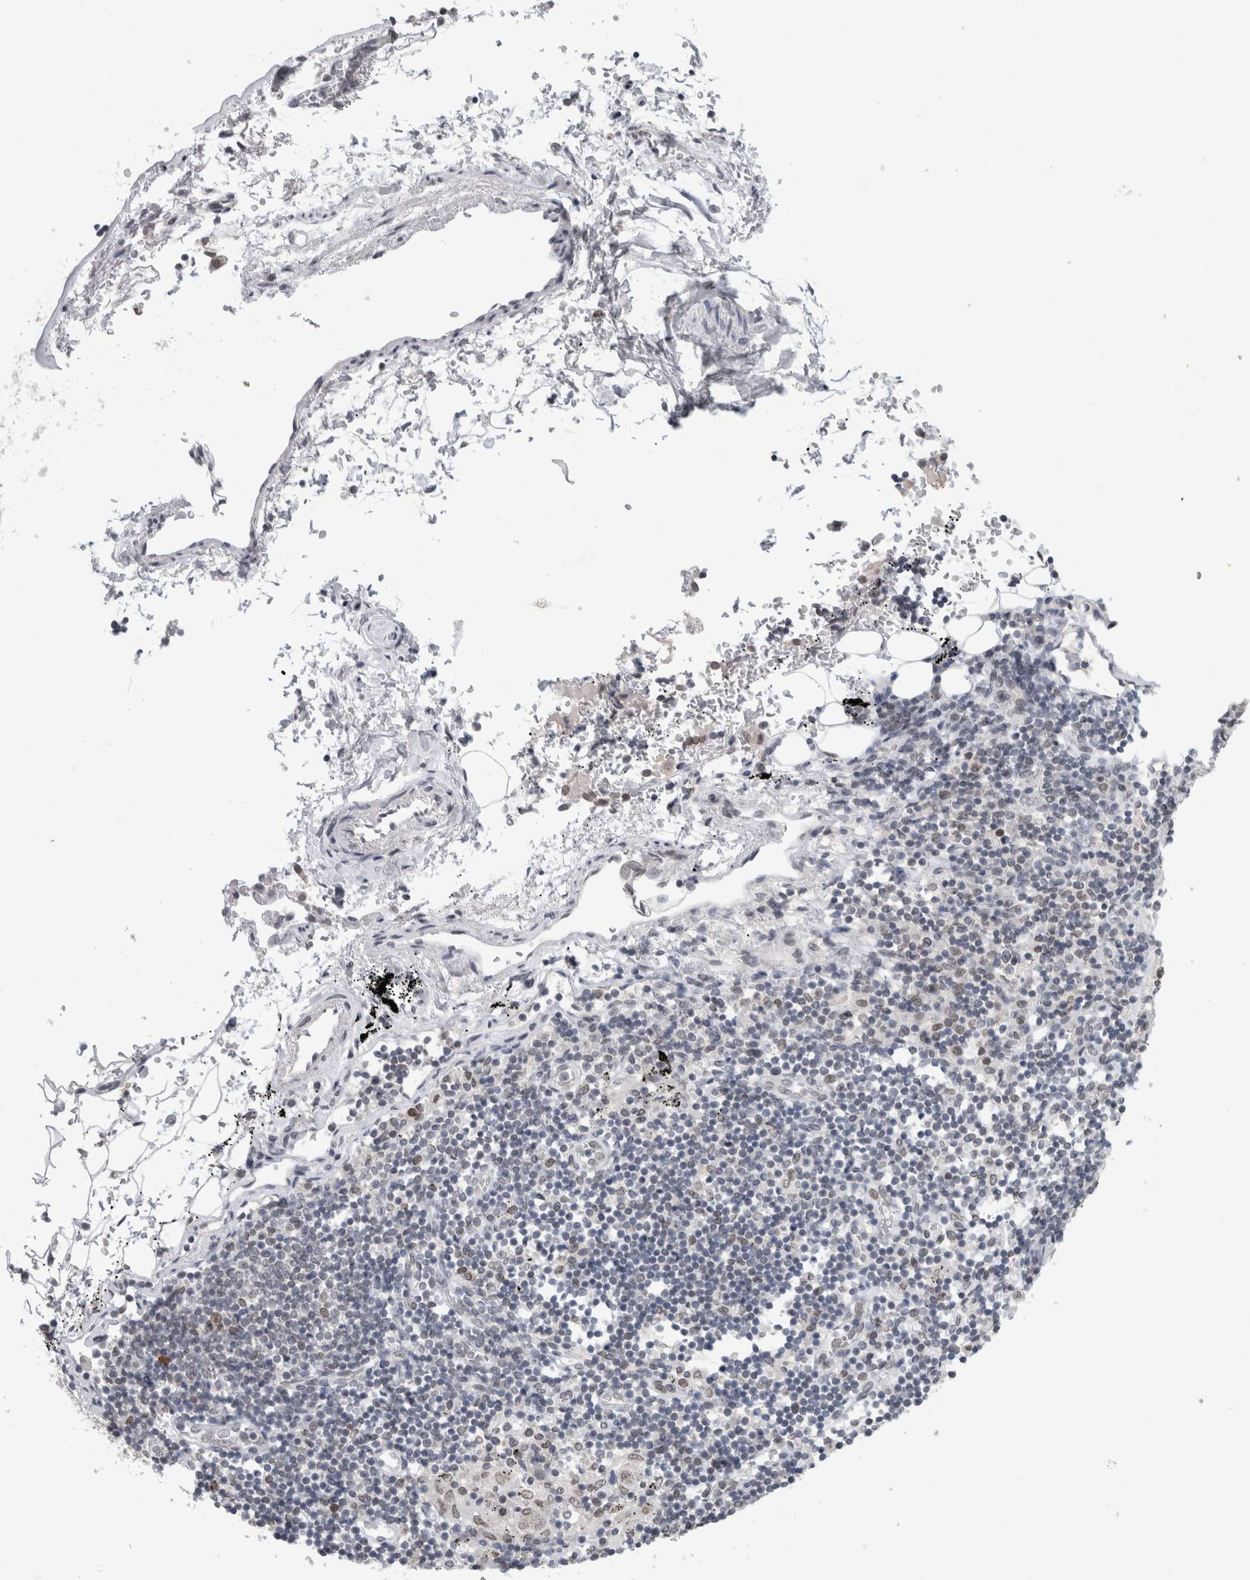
{"staining": {"intensity": "negative", "quantity": "none", "location": "none"}, "tissue": "soft tissue", "cell_type": "Fibroblasts", "image_type": "normal", "snomed": [{"axis": "morphology", "description": "Normal tissue, NOS"}, {"axis": "topography", "description": "Cartilage tissue"}, {"axis": "topography", "description": "Lung"}], "caption": "IHC histopathology image of unremarkable soft tissue: human soft tissue stained with DAB exhibits no significant protein staining in fibroblasts.", "gene": "ZNF770", "patient": {"sex": "female", "age": 77}}